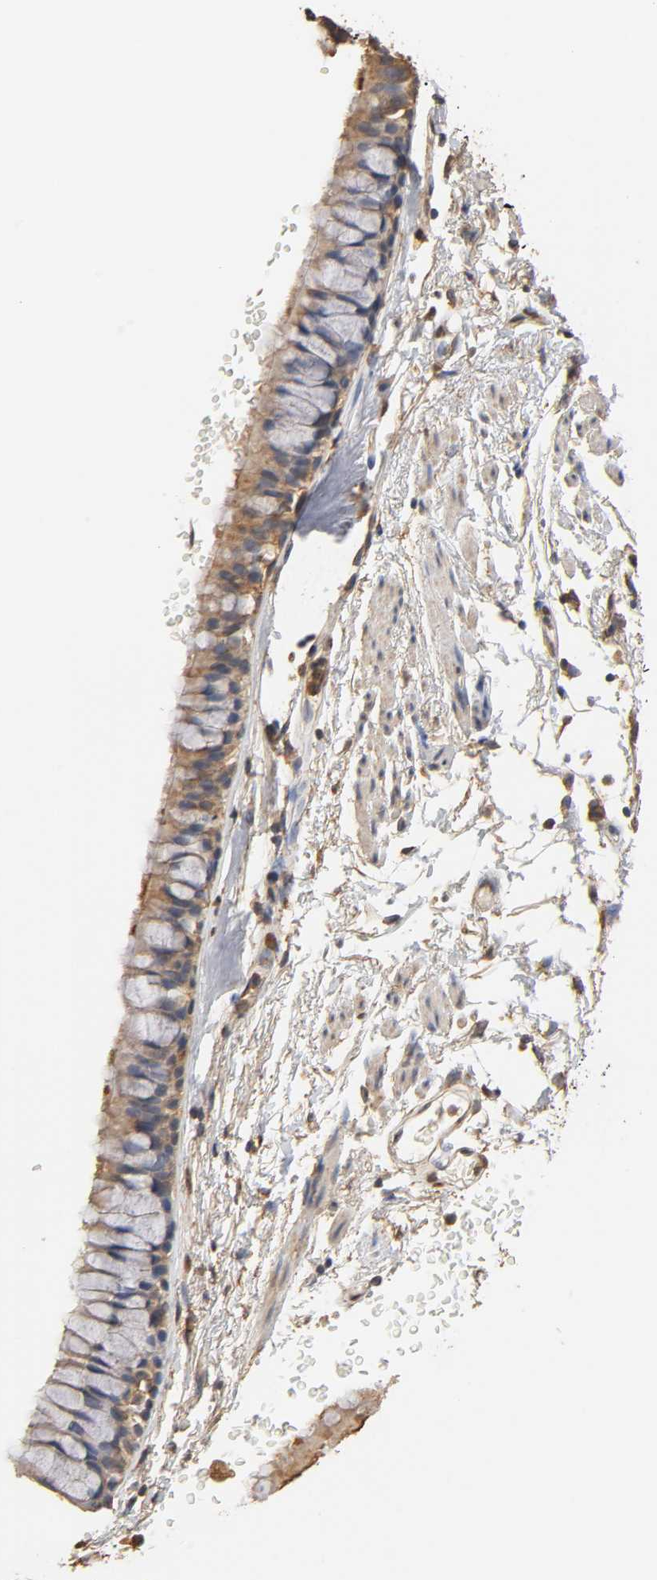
{"staining": {"intensity": "strong", "quantity": ">75%", "location": "cytoplasmic/membranous"}, "tissue": "bronchus", "cell_type": "Respiratory epithelial cells", "image_type": "normal", "snomed": [{"axis": "morphology", "description": "Normal tissue, NOS"}, {"axis": "topography", "description": "Bronchus"}], "caption": "High-magnification brightfield microscopy of normal bronchus stained with DAB (brown) and counterstained with hematoxylin (blue). respiratory epithelial cells exhibit strong cytoplasmic/membranous positivity is present in approximately>75% of cells.", "gene": "PKN1", "patient": {"sex": "female", "age": 73}}